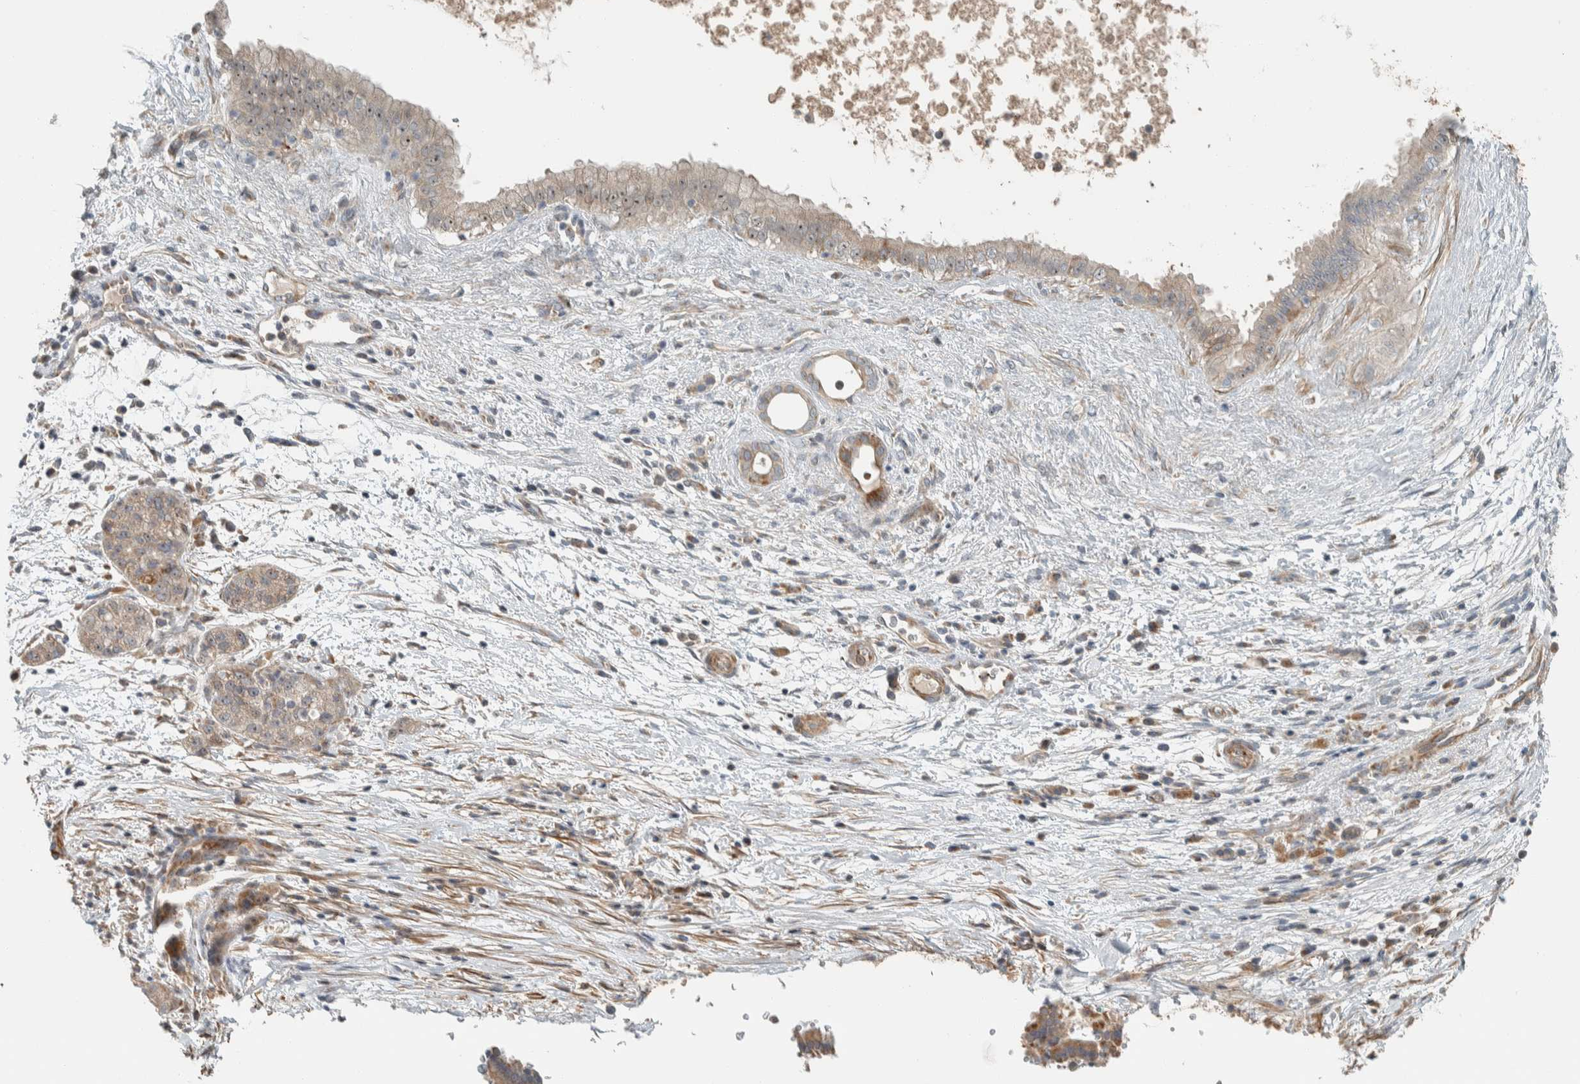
{"staining": {"intensity": "moderate", "quantity": ">75%", "location": "cytoplasmic/membranous,nuclear"}, "tissue": "pancreatic cancer", "cell_type": "Tumor cells", "image_type": "cancer", "snomed": [{"axis": "morphology", "description": "Adenocarcinoma, NOS"}, {"axis": "topography", "description": "Pancreas"}], "caption": "DAB (3,3'-diaminobenzidine) immunohistochemical staining of human pancreatic adenocarcinoma exhibits moderate cytoplasmic/membranous and nuclear protein staining in approximately >75% of tumor cells.", "gene": "SLFN12L", "patient": {"sex": "female", "age": 78}}